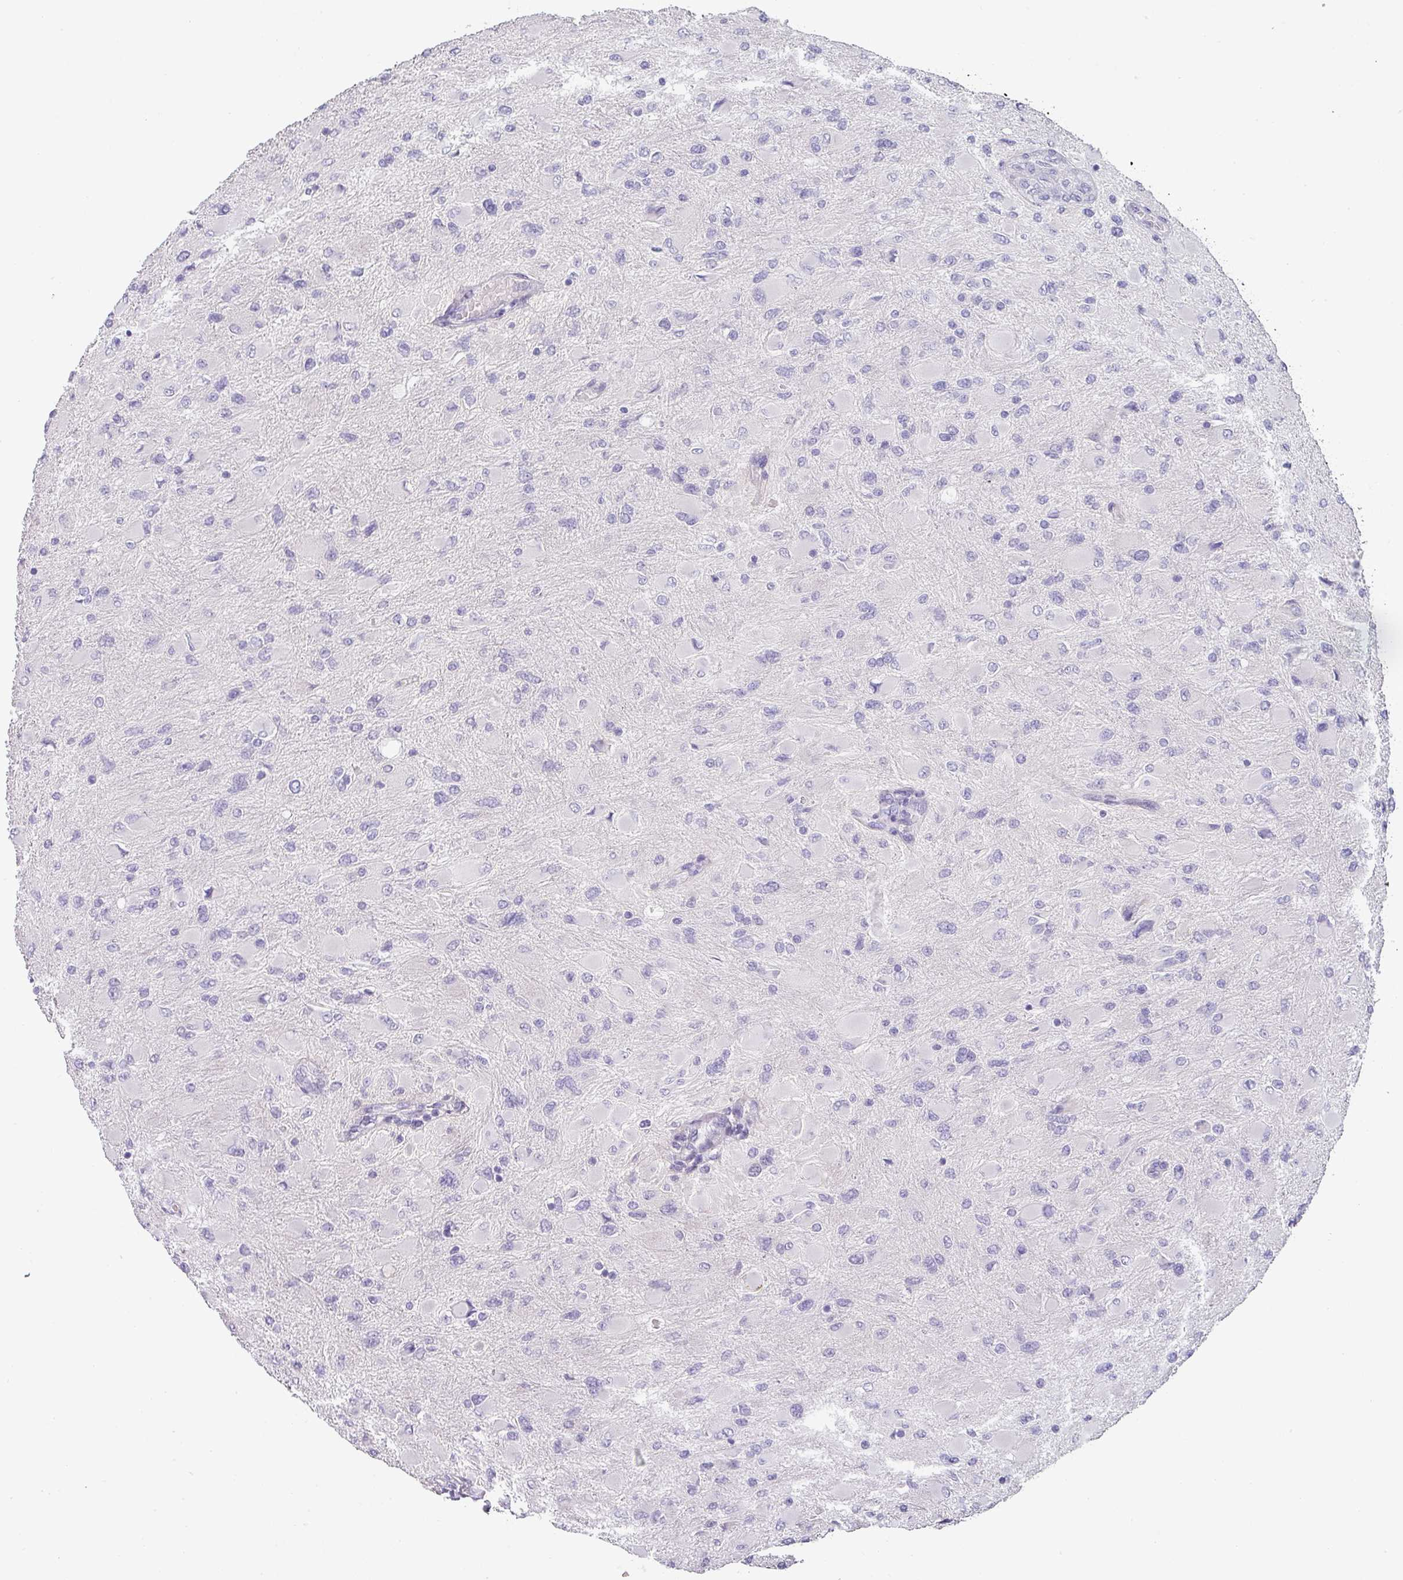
{"staining": {"intensity": "negative", "quantity": "none", "location": "none"}, "tissue": "glioma", "cell_type": "Tumor cells", "image_type": "cancer", "snomed": [{"axis": "morphology", "description": "Glioma, malignant, High grade"}, {"axis": "topography", "description": "Cerebral cortex"}], "caption": "Micrograph shows no significant protein positivity in tumor cells of glioma. The staining was performed using DAB to visualize the protein expression in brown, while the nuclei were stained in blue with hematoxylin (Magnification: 20x).", "gene": "BTLA", "patient": {"sex": "female", "age": 36}}